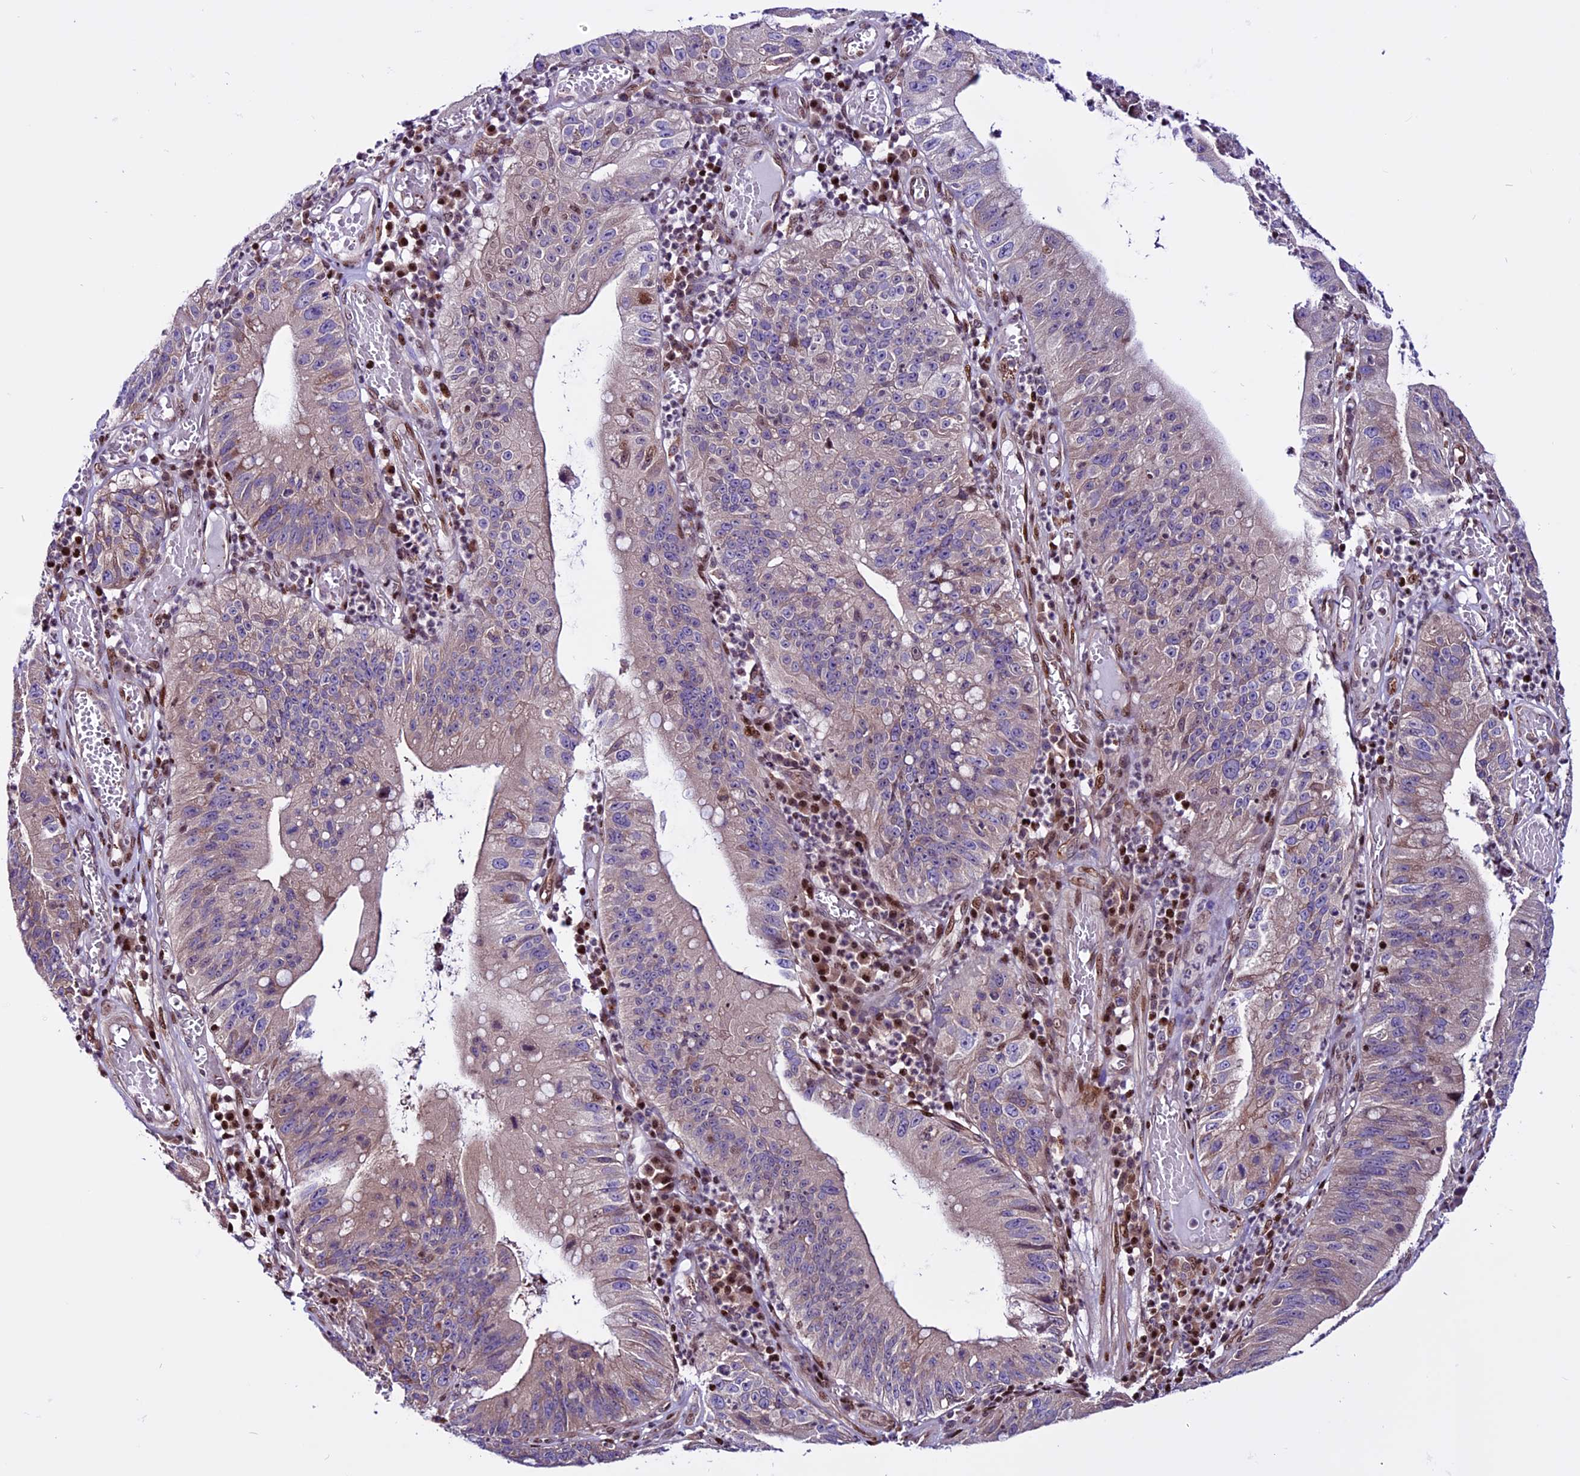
{"staining": {"intensity": "weak", "quantity": "<25%", "location": "cytoplasmic/membranous"}, "tissue": "stomach cancer", "cell_type": "Tumor cells", "image_type": "cancer", "snomed": [{"axis": "morphology", "description": "Adenocarcinoma, NOS"}, {"axis": "topography", "description": "Stomach"}], "caption": "This image is of stomach cancer stained with immunohistochemistry (IHC) to label a protein in brown with the nuclei are counter-stained blue. There is no expression in tumor cells. (IHC, brightfield microscopy, high magnification).", "gene": "RINL", "patient": {"sex": "male", "age": 59}}